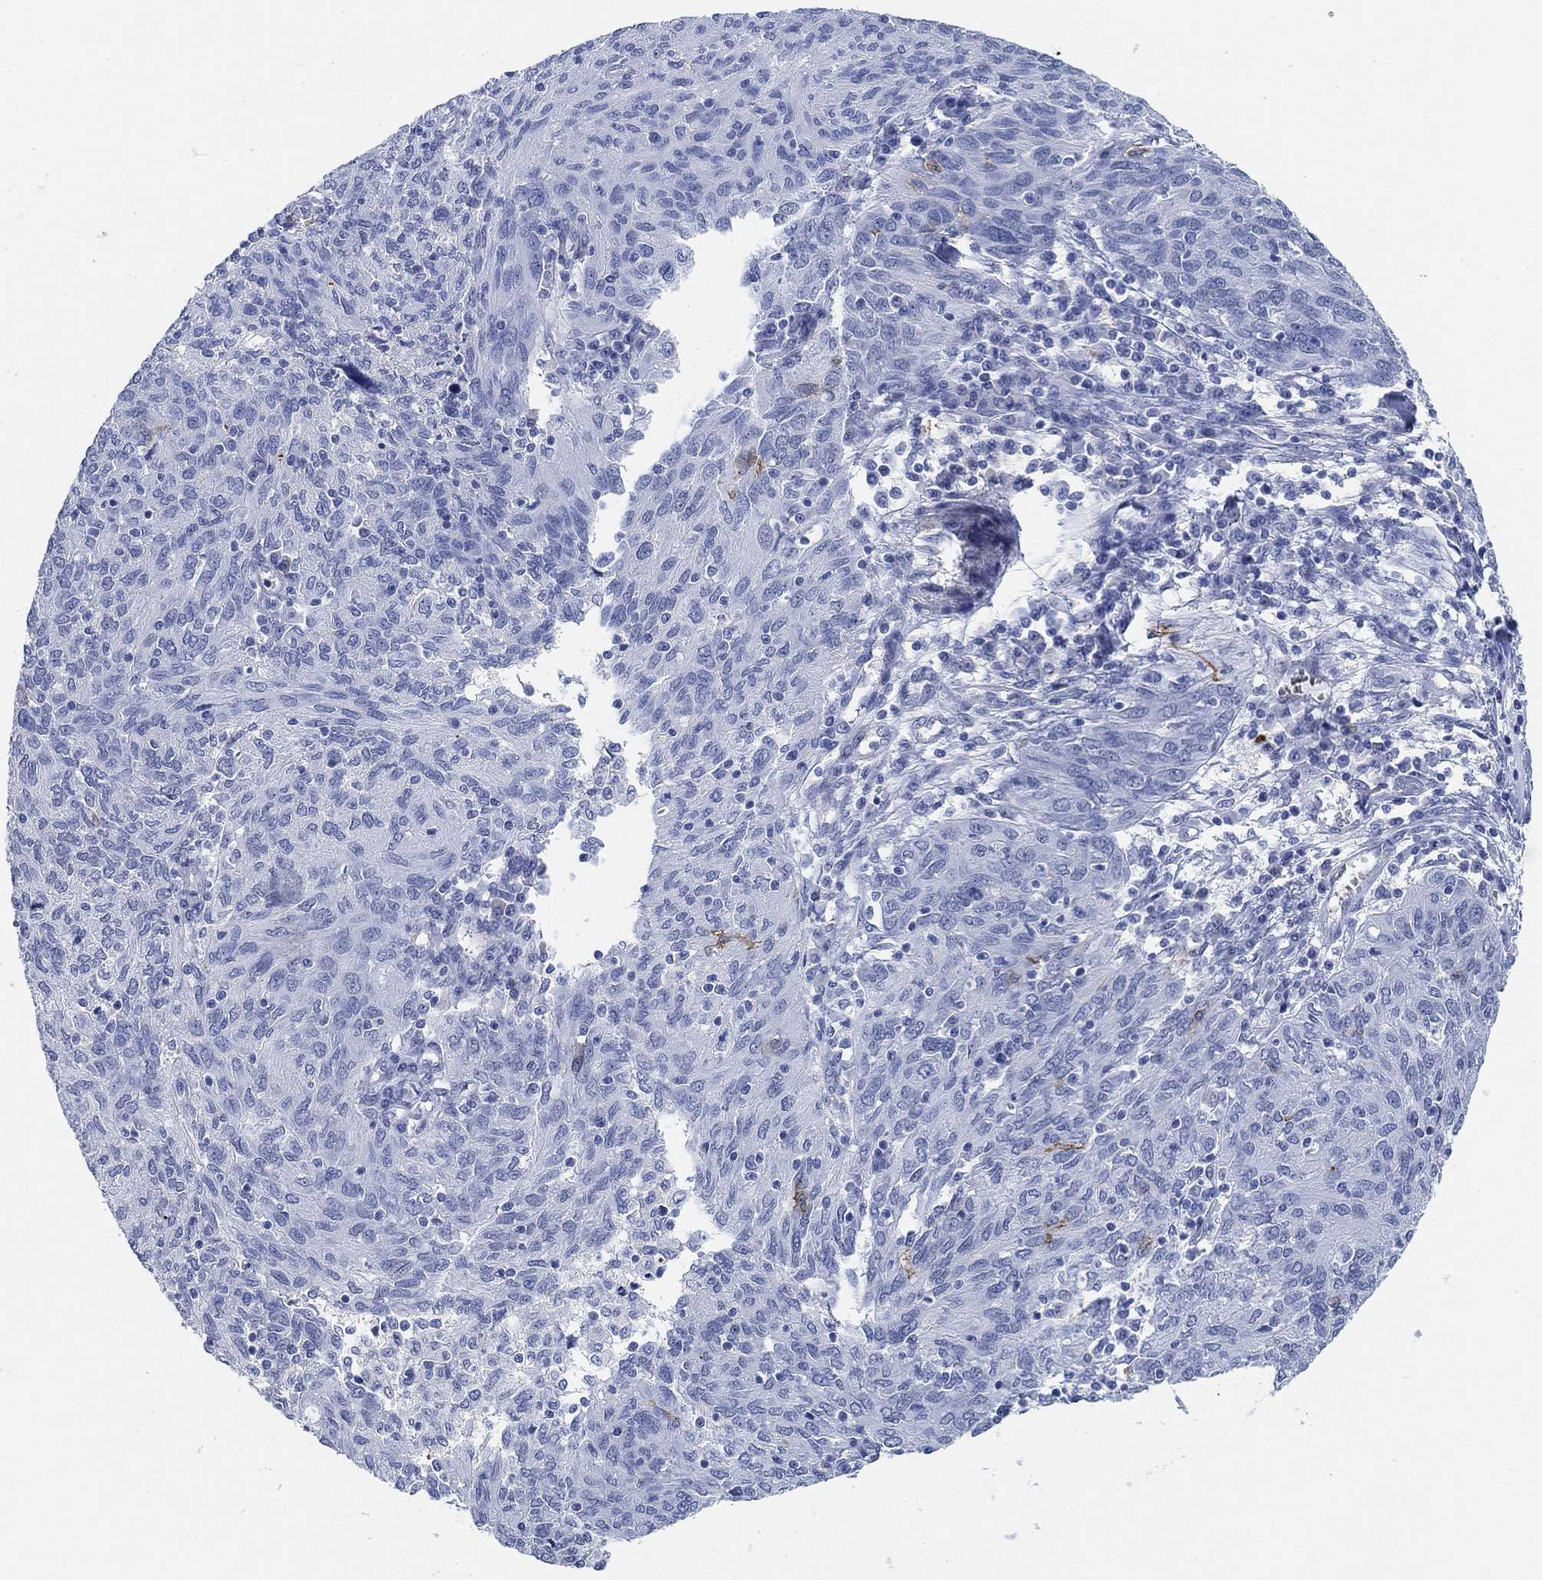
{"staining": {"intensity": "negative", "quantity": "none", "location": "none"}, "tissue": "ovarian cancer", "cell_type": "Tumor cells", "image_type": "cancer", "snomed": [{"axis": "morphology", "description": "Carcinoma, endometroid"}, {"axis": "topography", "description": "Ovary"}], "caption": "Tumor cells are negative for brown protein staining in ovarian endometroid carcinoma. The staining is performed using DAB brown chromogen with nuclei counter-stained in using hematoxylin.", "gene": "PAX6", "patient": {"sex": "female", "age": 50}}